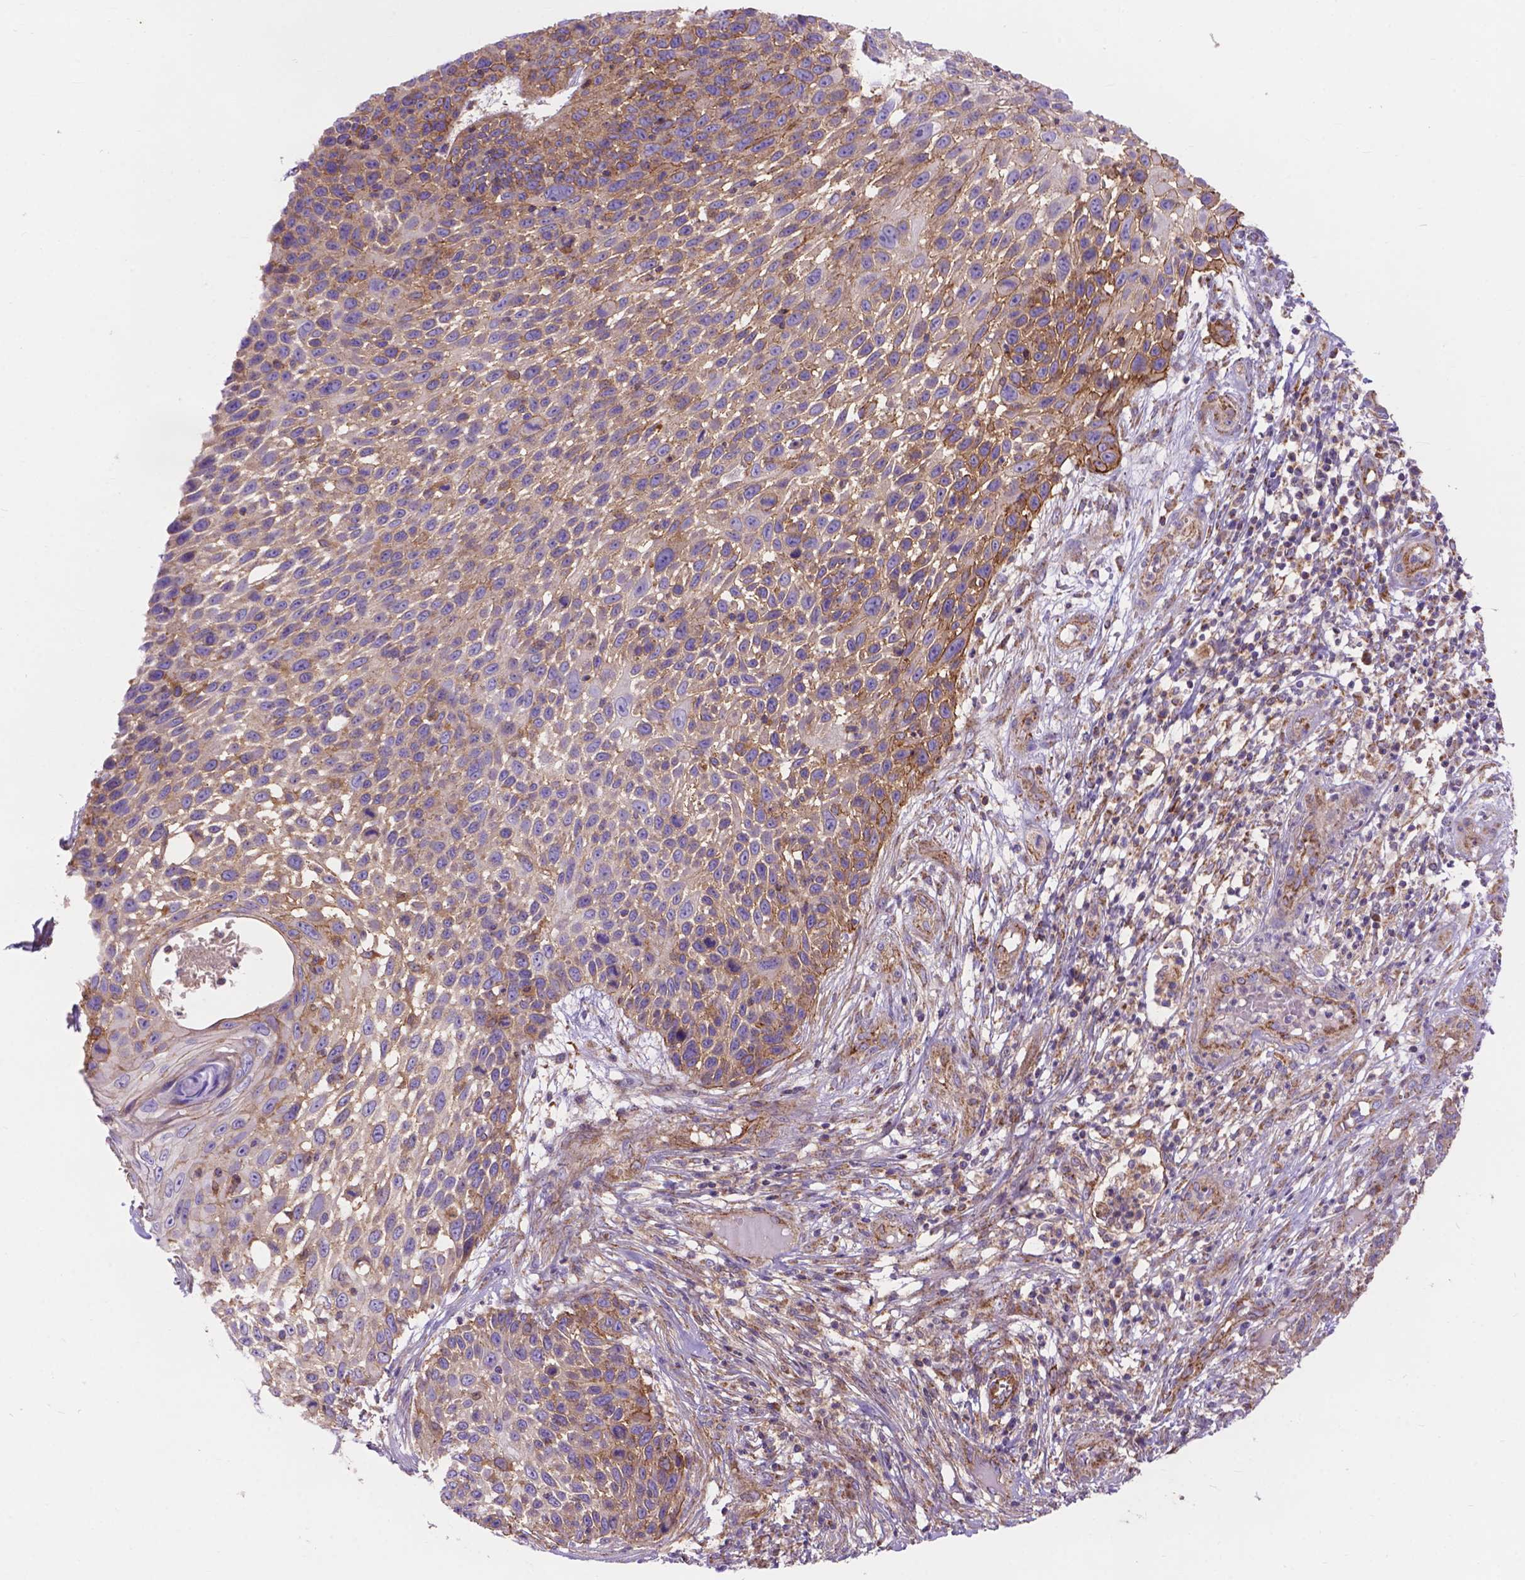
{"staining": {"intensity": "moderate", "quantity": "<25%", "location": "cytoplasmic/membranous"}, "tissue": "skin cancer", "cell_type": "Tumor cells", "image_type": "cancer", "snomed": [{"axis": "morphology", "description": "Squamous cell carcinoma, NOS"}, {"axis": "topography", "description": "Skin"}], "caption": "Immunohistochemistry of skin cancer demonstrates low levels of moderate cytoplasmic/membranous staining in about <25% of tumor cells.", "gene": "AK3", "patient": {"sex": "male", "age": 92}}